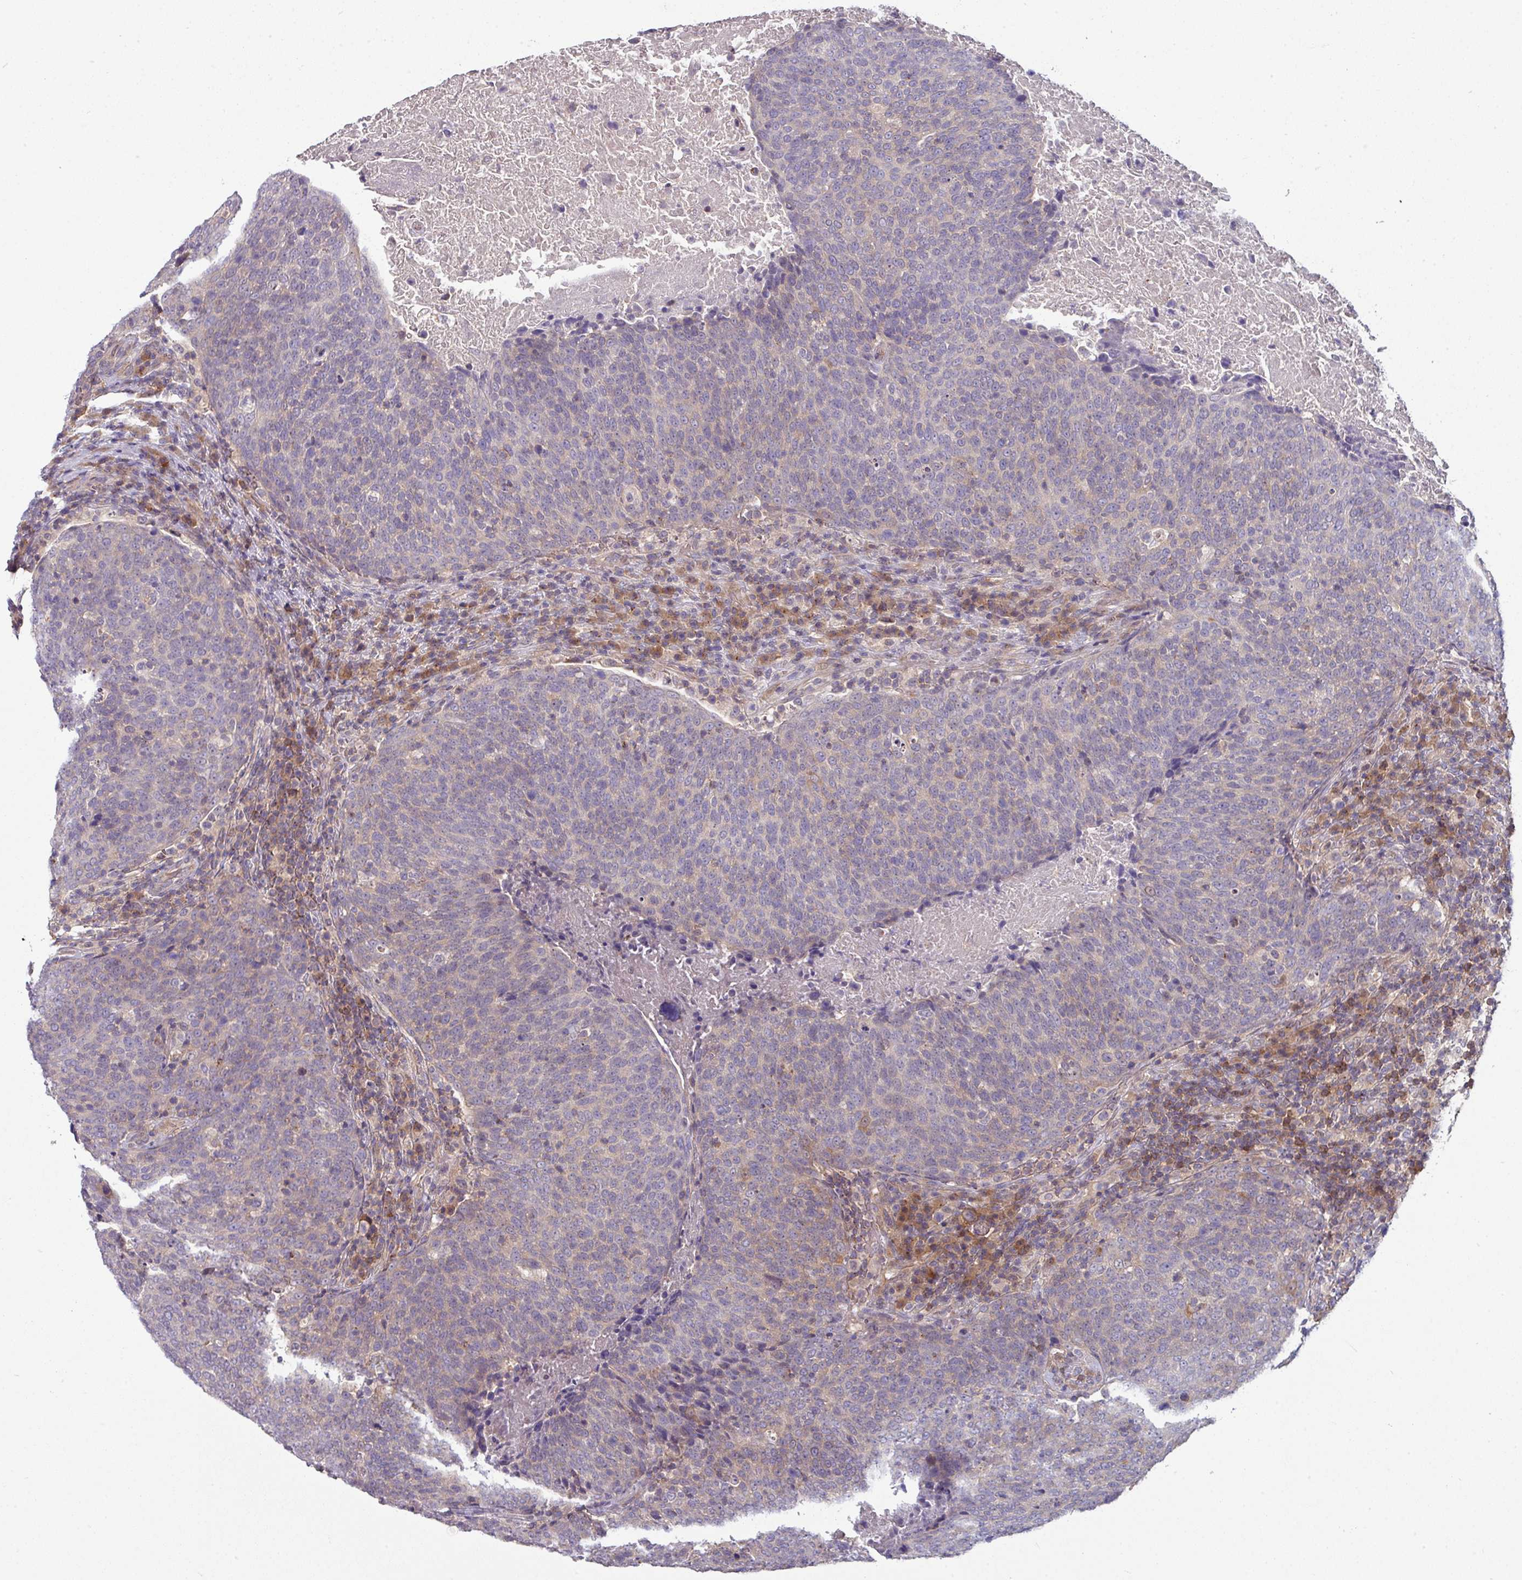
{"staining": {"intensity": "negative", "quantity": "none", "location": "none"}, "tissue": "head and neck cancer", "cell_type": "Tumor cells", "image_type": "cancer", "snomed": [{"axis": "morphology", "description": "Squamous cell carcinoma, NOS"}, {"axis": "morphology", "description": "Squamous cell carcinoma, metastatic, NOS"}, {"axis": "topography", "description": "Lymph node"}, {"axis": "topography", "description": "Head-Neck"}], "caption": "Immunohistochemistry of human head and neck metastatic squamous cell carcinoma shows no positivity in tumor cells.", "gene": "SLAMF6", "patient": {"sex": "male", "age": 62}}